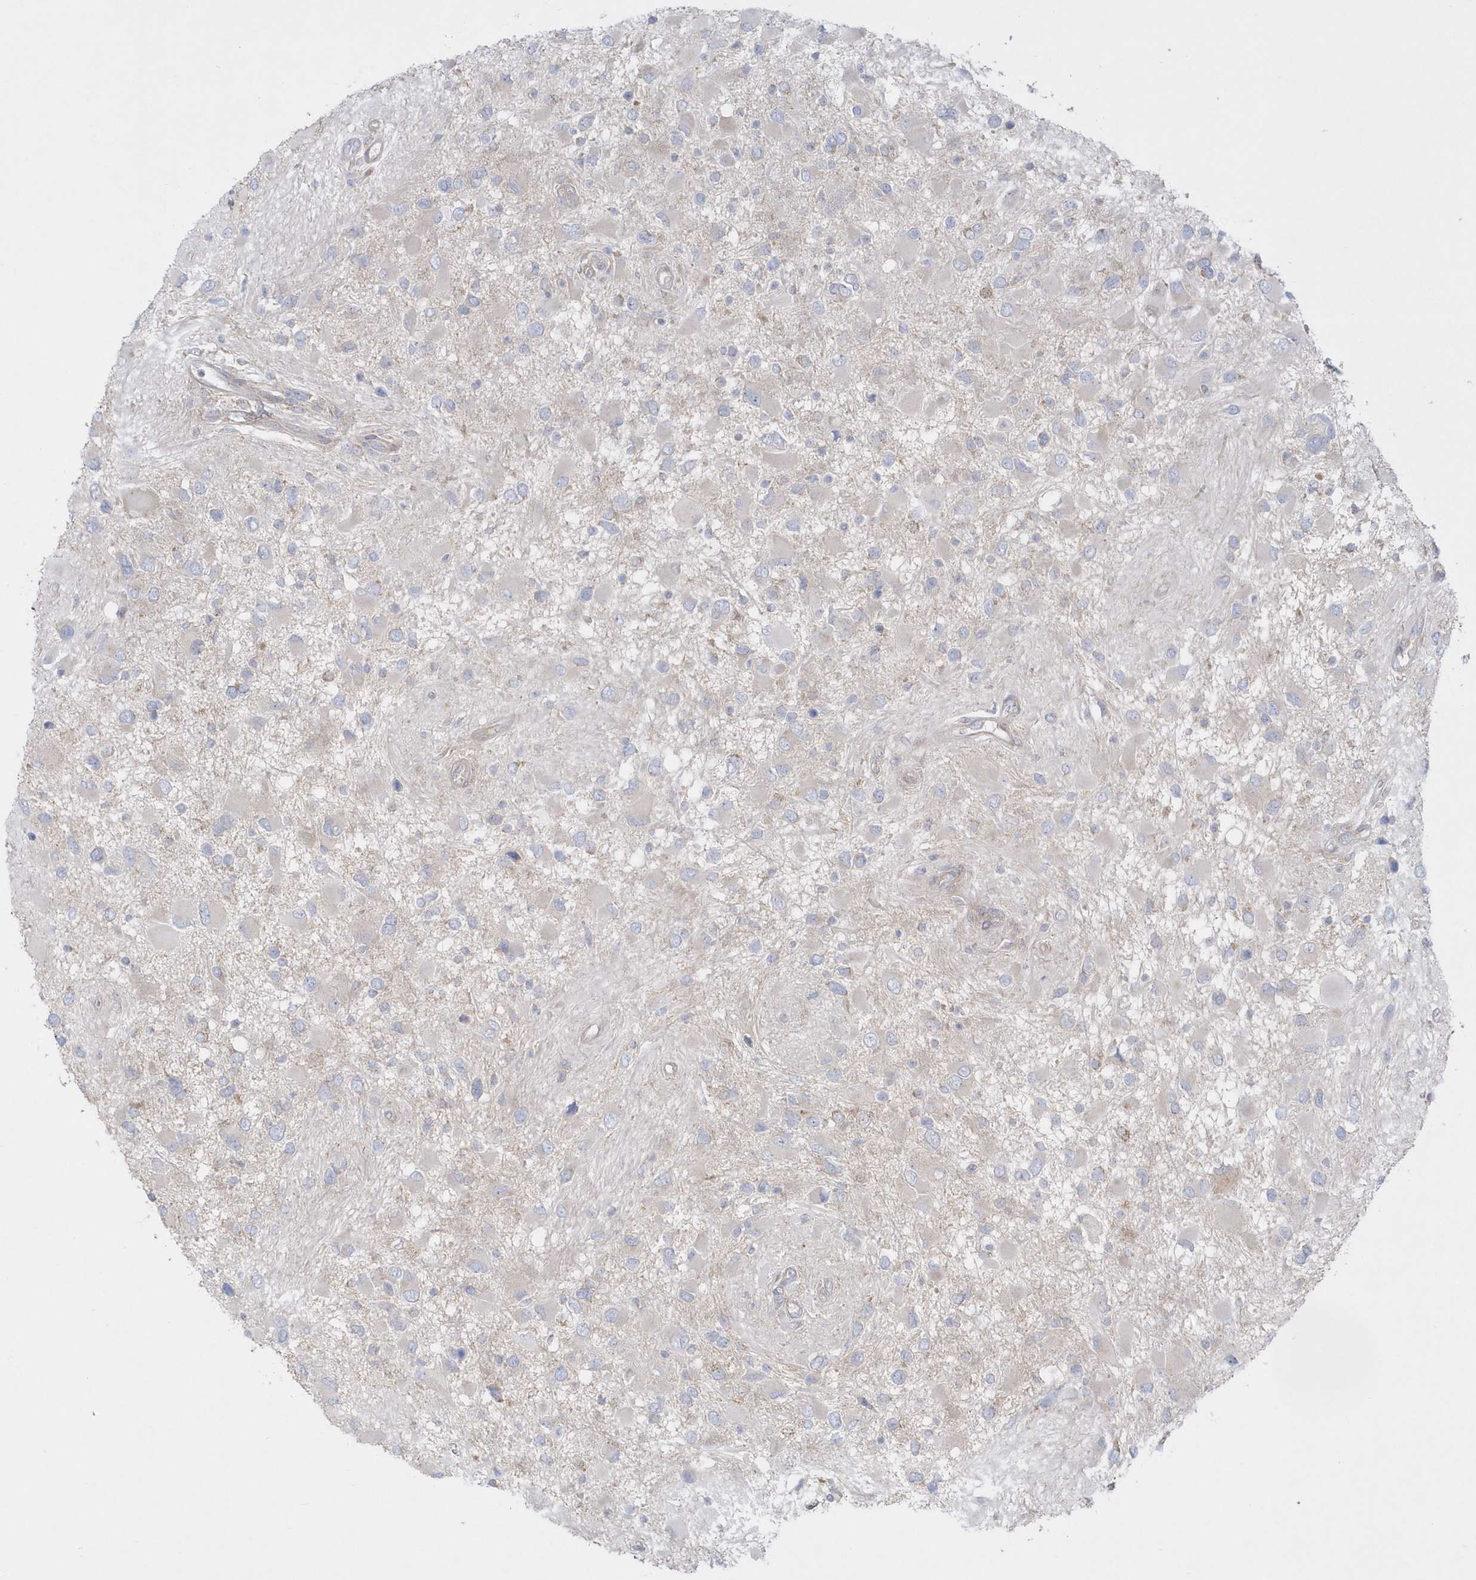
{"staining": {"intensity": "negative", "quantity": "none", "location": "none"}, "tissue": "glioma", "cell_type": "Tumor cells", "image_type": "cancer", "snomed": [{"axis": "morphology", "description": "Glioma, malignant, High grade"}, {"axis": "topography", "description": "Brain"}], "caption": "An image of human glioma is negative for staining in tumor cells.", "gene": "DNAJC18", "patient": {"sex": "male", "age": 53}}